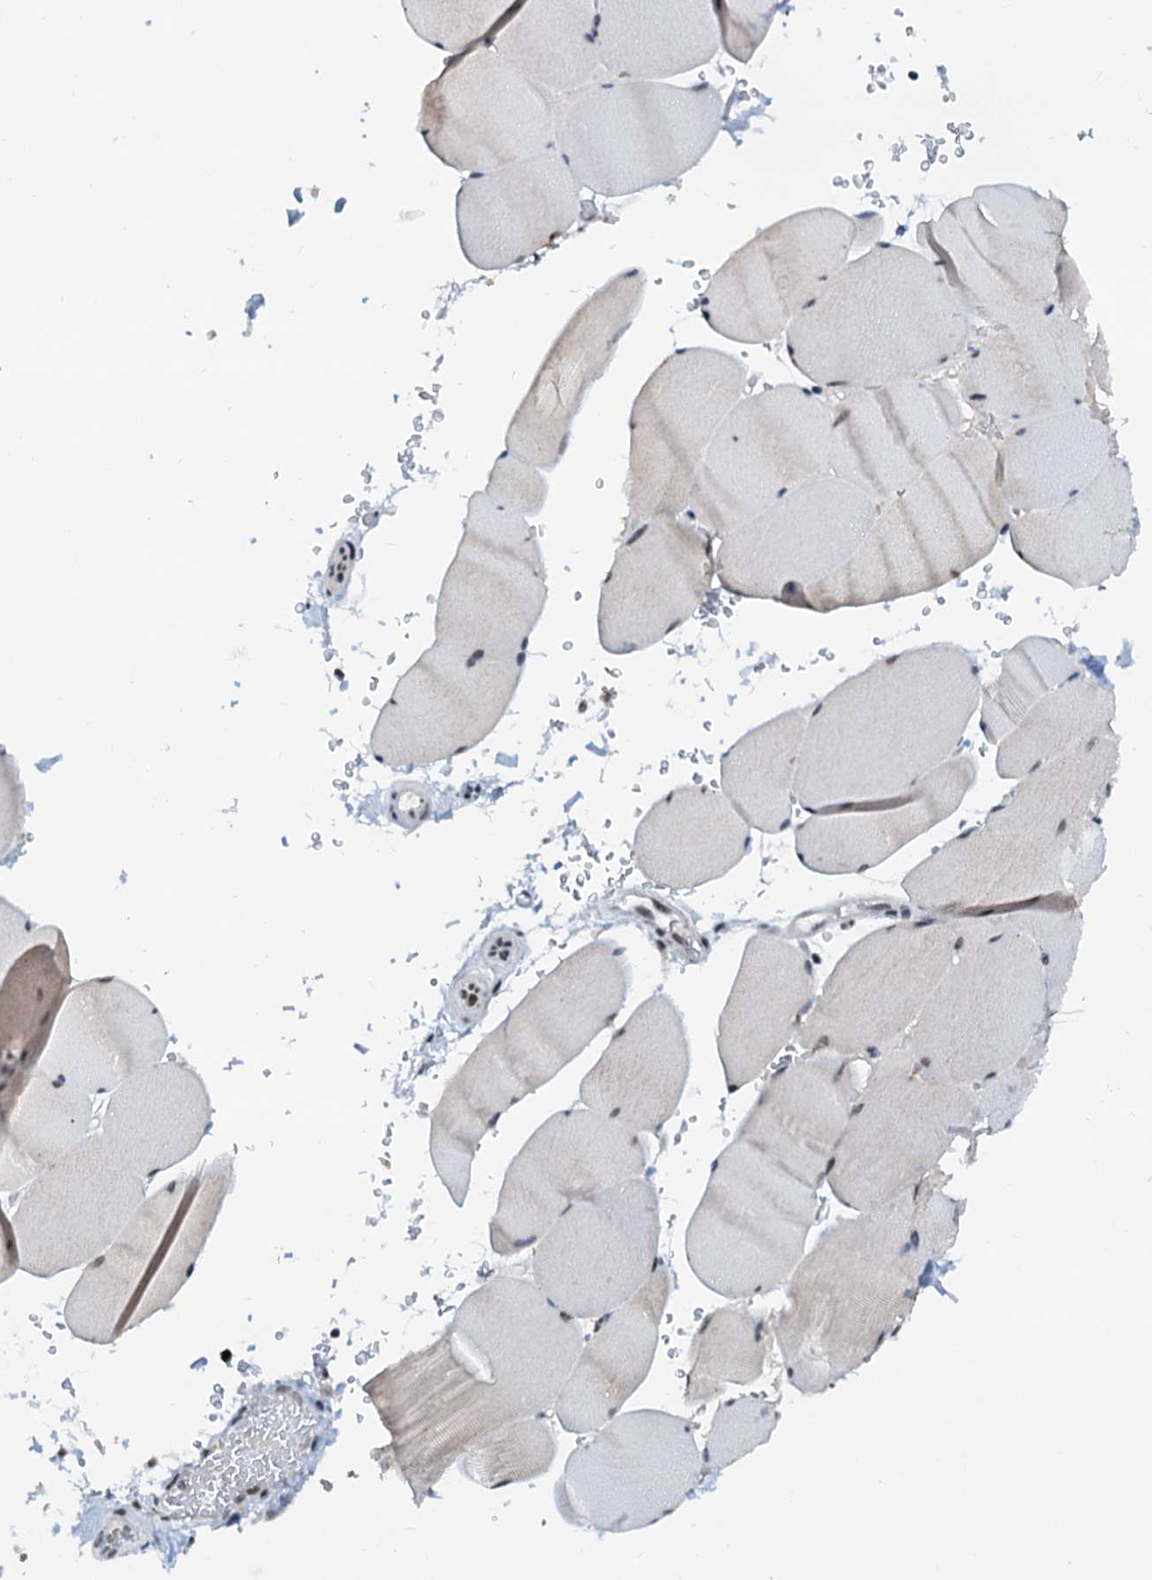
{"staining": {"intensity": "moderate", "quantity": "25%-75%", "location": "nuclear"}, "tissue": "skeletal muscle", "cell_type": "Myocytes", "image_type": "normal", "snomed": [{"axis": "morphology", "description": "Normal tissue, NOS"}, {"axis": "topography", "description": "Skeletal muscle"}, {"axis": "topography", "description": "Head-Neck"}], "caption": "Immunohistochemistry photomicrograph of benign skeletal muscle: human skeletal muscle stained using immunohistochemistry (IHC) exhibits medium levels of moderate protein expression localized specifically in the nuclear of myocytes, appearing as a nuclear brown color.", "gene": "SNRPD1", "patient": {"sex": "male", "age": 66}}